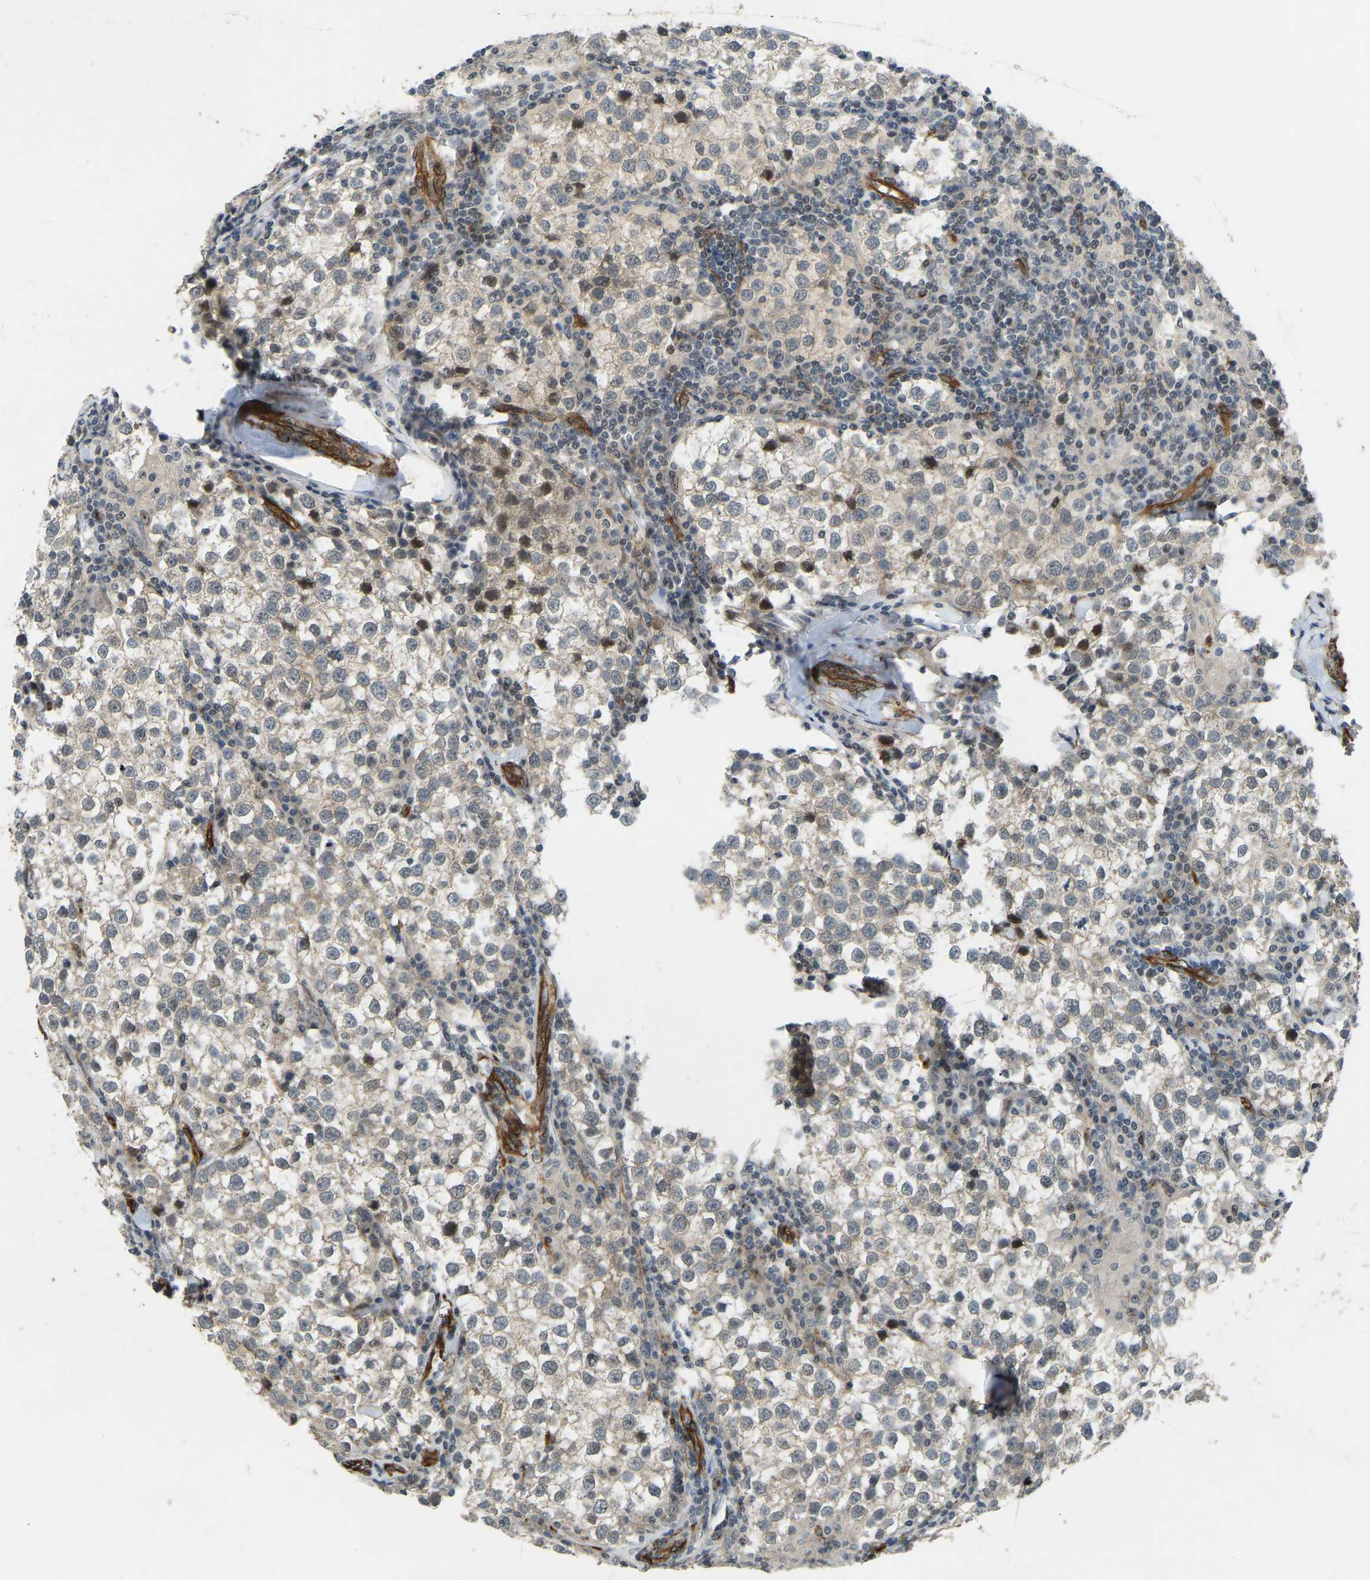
{"staining": {"intensity": "moderate", "quantity": "<25%", "location": "cytoplasmic/membranous,nuclear"}, "tissue": "testis cancer", "cell_type": "Tumor cells", "image_type": "cancer", "snomed": [{"axis": "morphology", "description": "Seminoma, NOS"}, {"axis": "morphology", "description": "Carcinoma, Embryonal, NOS"}, {"axis": "topography", "description": "Testis"}], "caption": "IHC of testis seminoma demonstrates low levels of moderate cytoplasmic/membranous and nuclear expression in approximately <25% of tumor cells.", "gene": "NMB", "patient": {"sex": "male", "age": 36}}